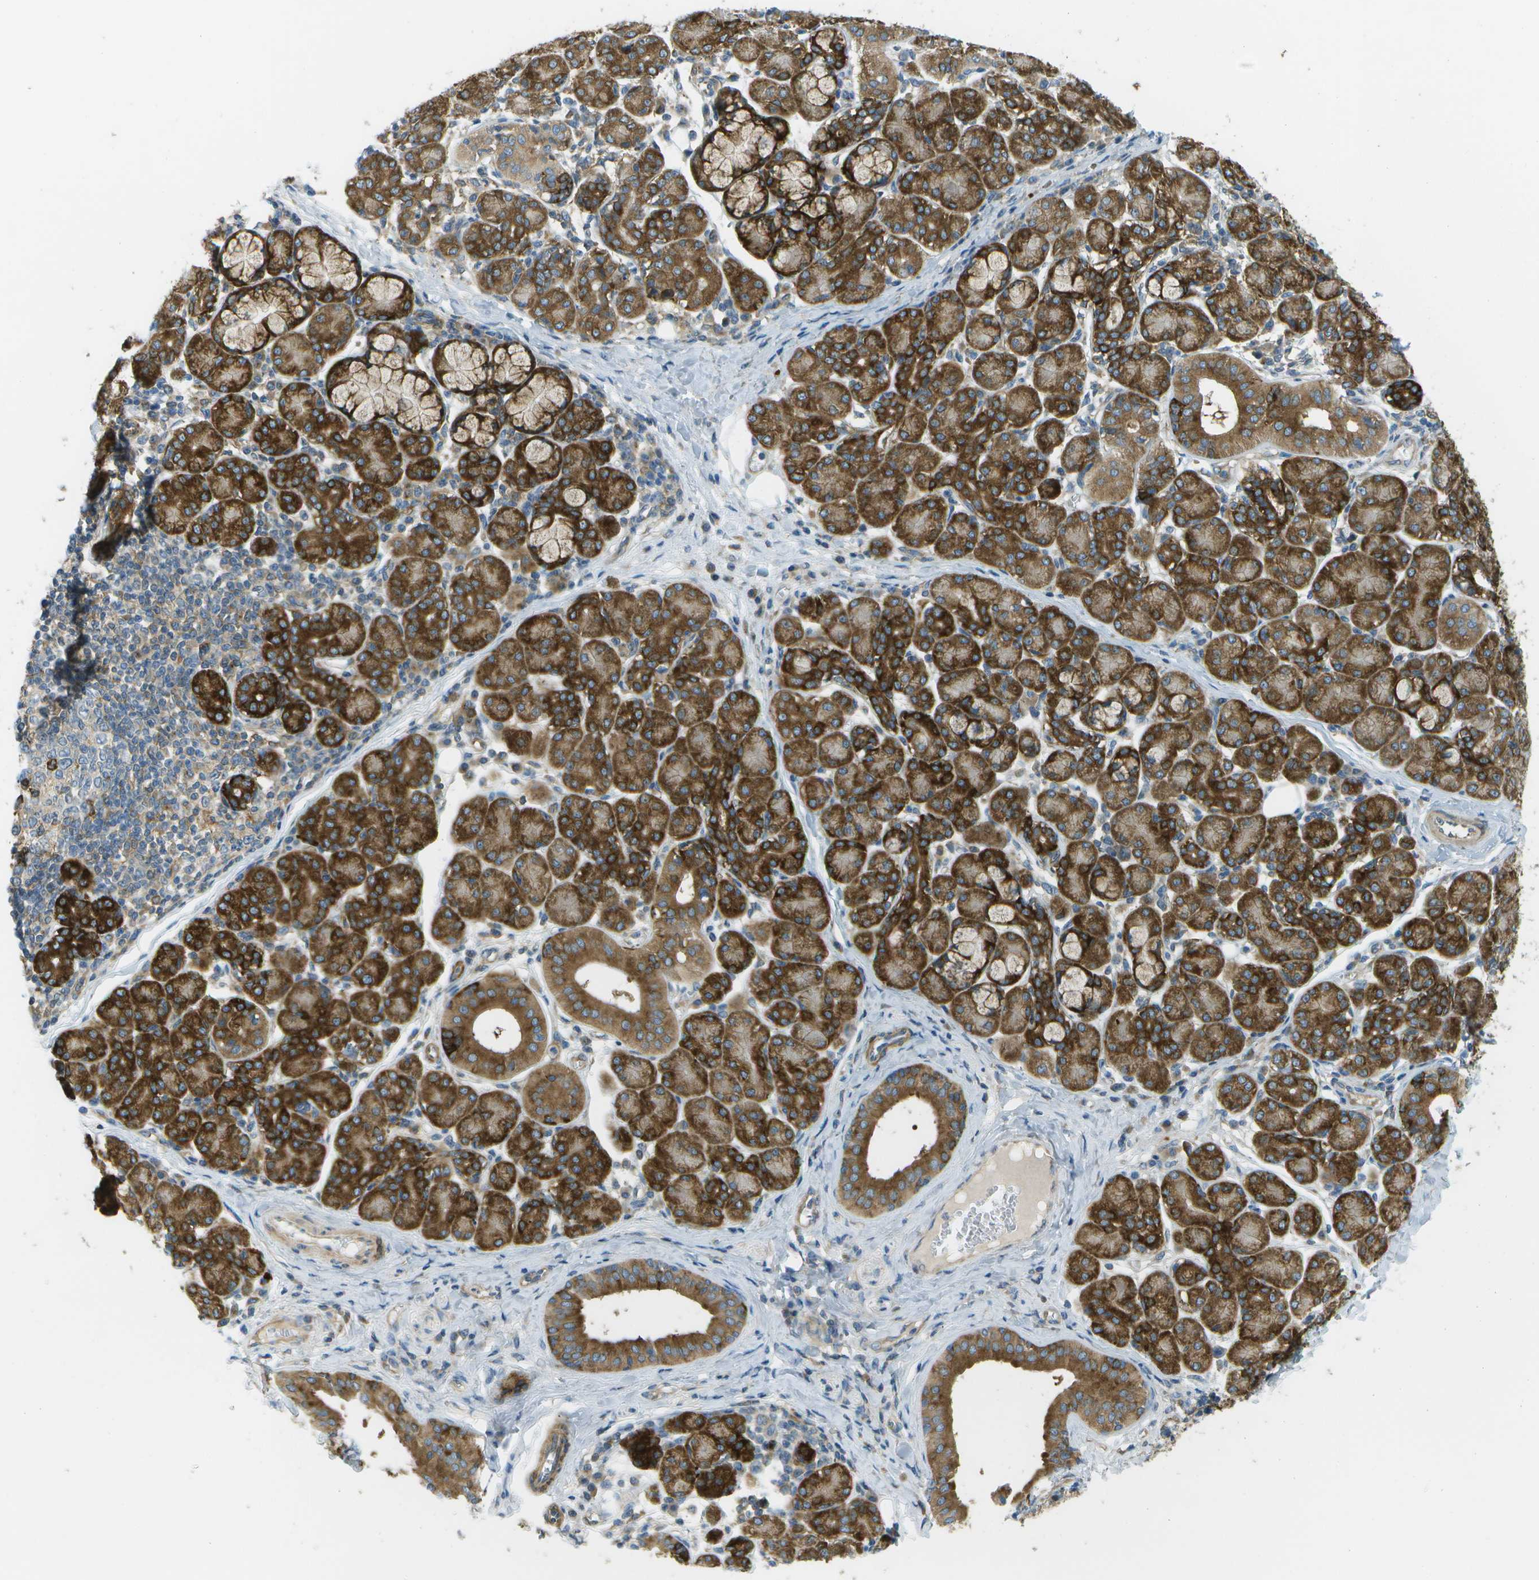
{"staining": {"intensity": "strong", "quantity": ">75%", "location": "cytoplasmic/membranous"}, "tissue": "salivary gland", "cell_type": "Glandular cells", "image_type": "normal", "snomed": [{"axis": "morphology", "description": "Normal tissue, NOS"}, {"axis": "morphology", "description": "Inflammation, NOS"}, {"axis": "topography", "description": "Lymph node"}, {"axis": "topography", "description": "Salivary gland"}], "caption": "A high amount of strong cytoplasmic/membranous staining is appreciated in approximately >75% of glandular cells in unremarkable salivary gland.", "gene": "WNK2", "patient": {"sex": "male", "age": 3}}